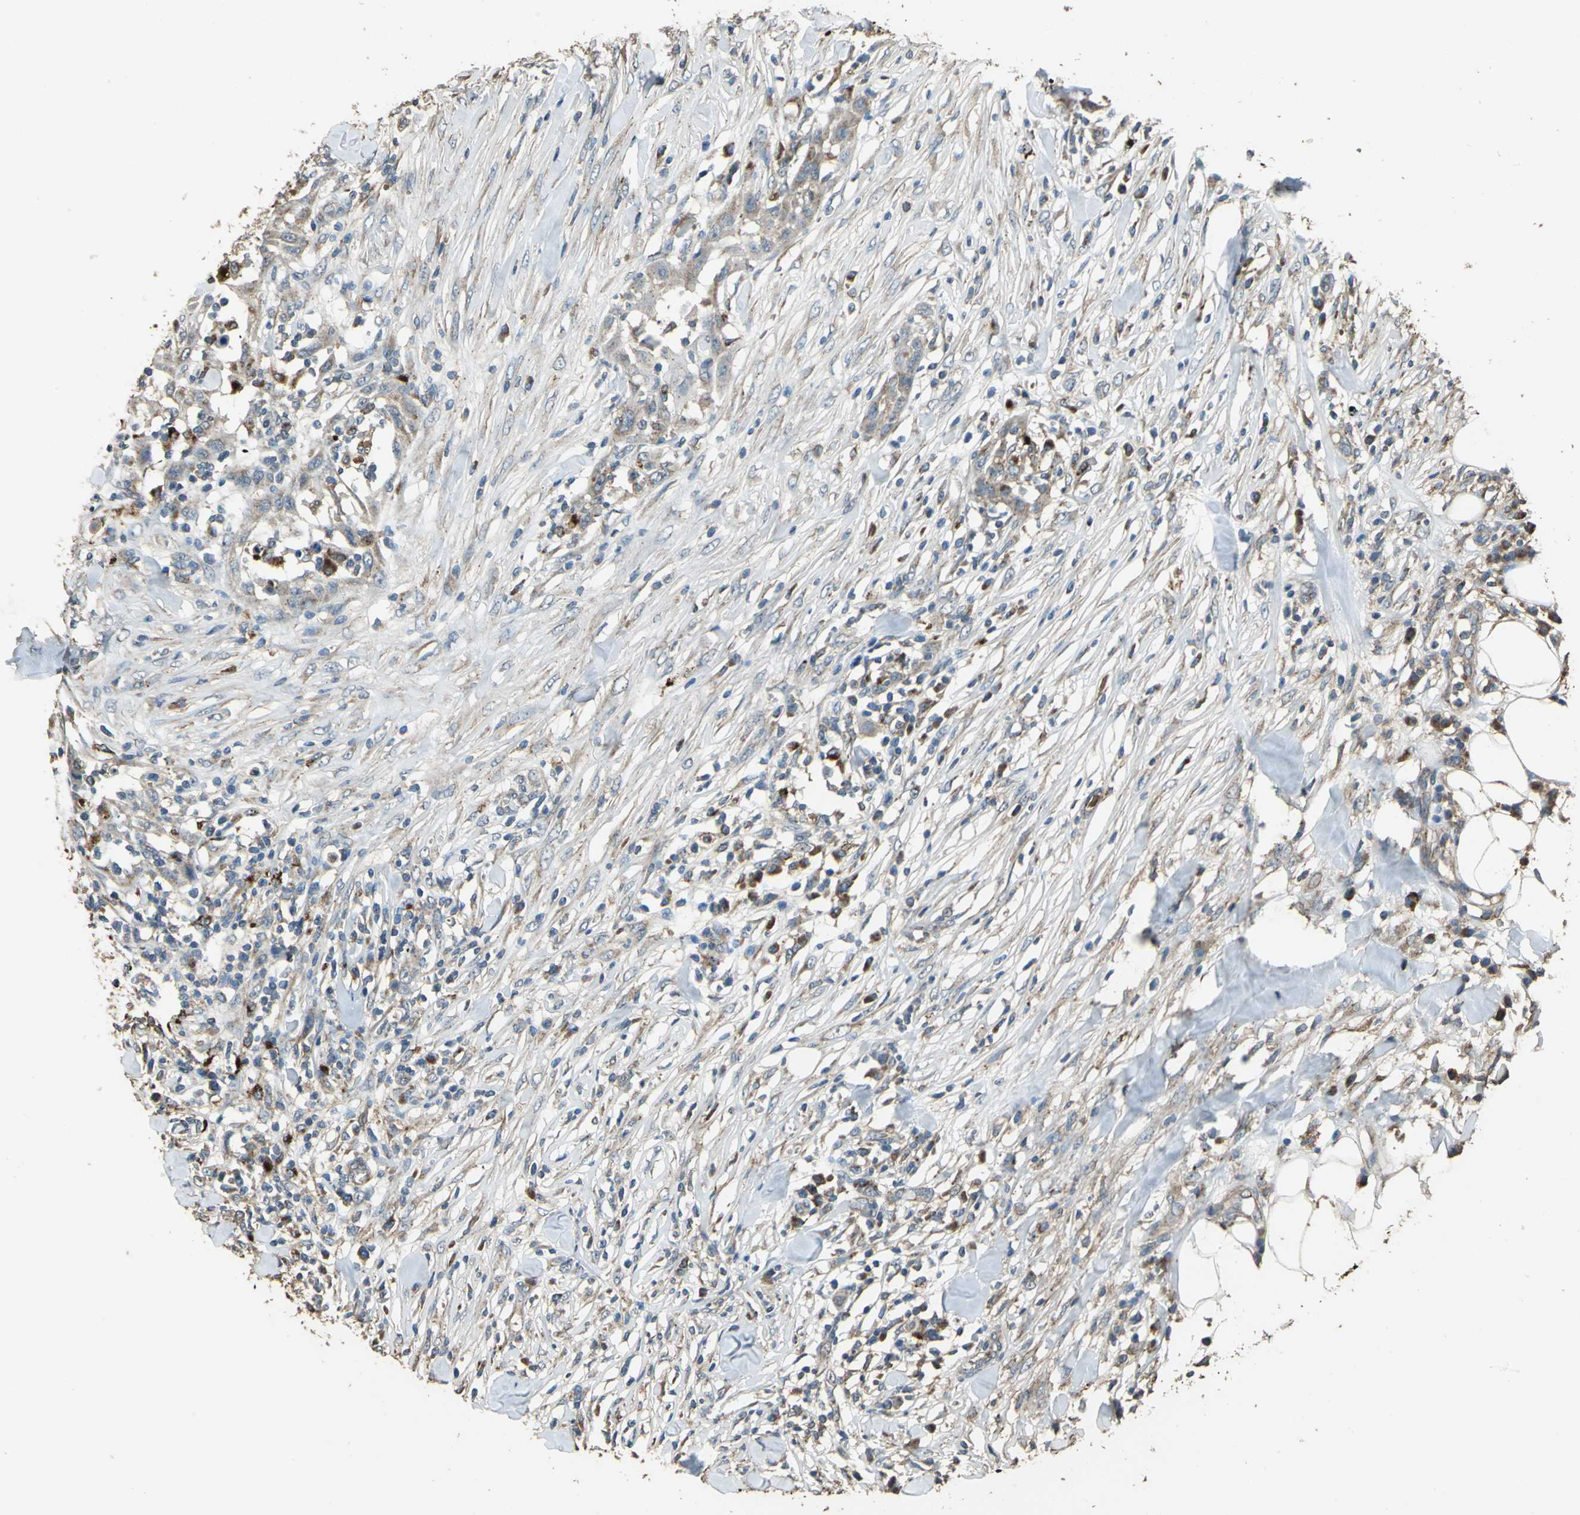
{"staining": {"intensity": "moderate", "quantity": ">75%", "location": "cytoplasmic/membranous"}, "tissue": "skin cancer", "cell_type": "Tumor cells", "image_type": "cancer", "snomed": [{"axis": "morphology", "description": "Squamous cell carcinoma, NOS"}, {"axis": "topography", "description": "Skin"}], "caption": "There is medium levels of moderate cytoplasmic/membranous expression in tumor cells of squamous cell carcinoma (skin), as demonstrated by immunohistochemical staining (brown color).", "gene": "POLRMT", "patient": {"sex": "male", "age": 24}}